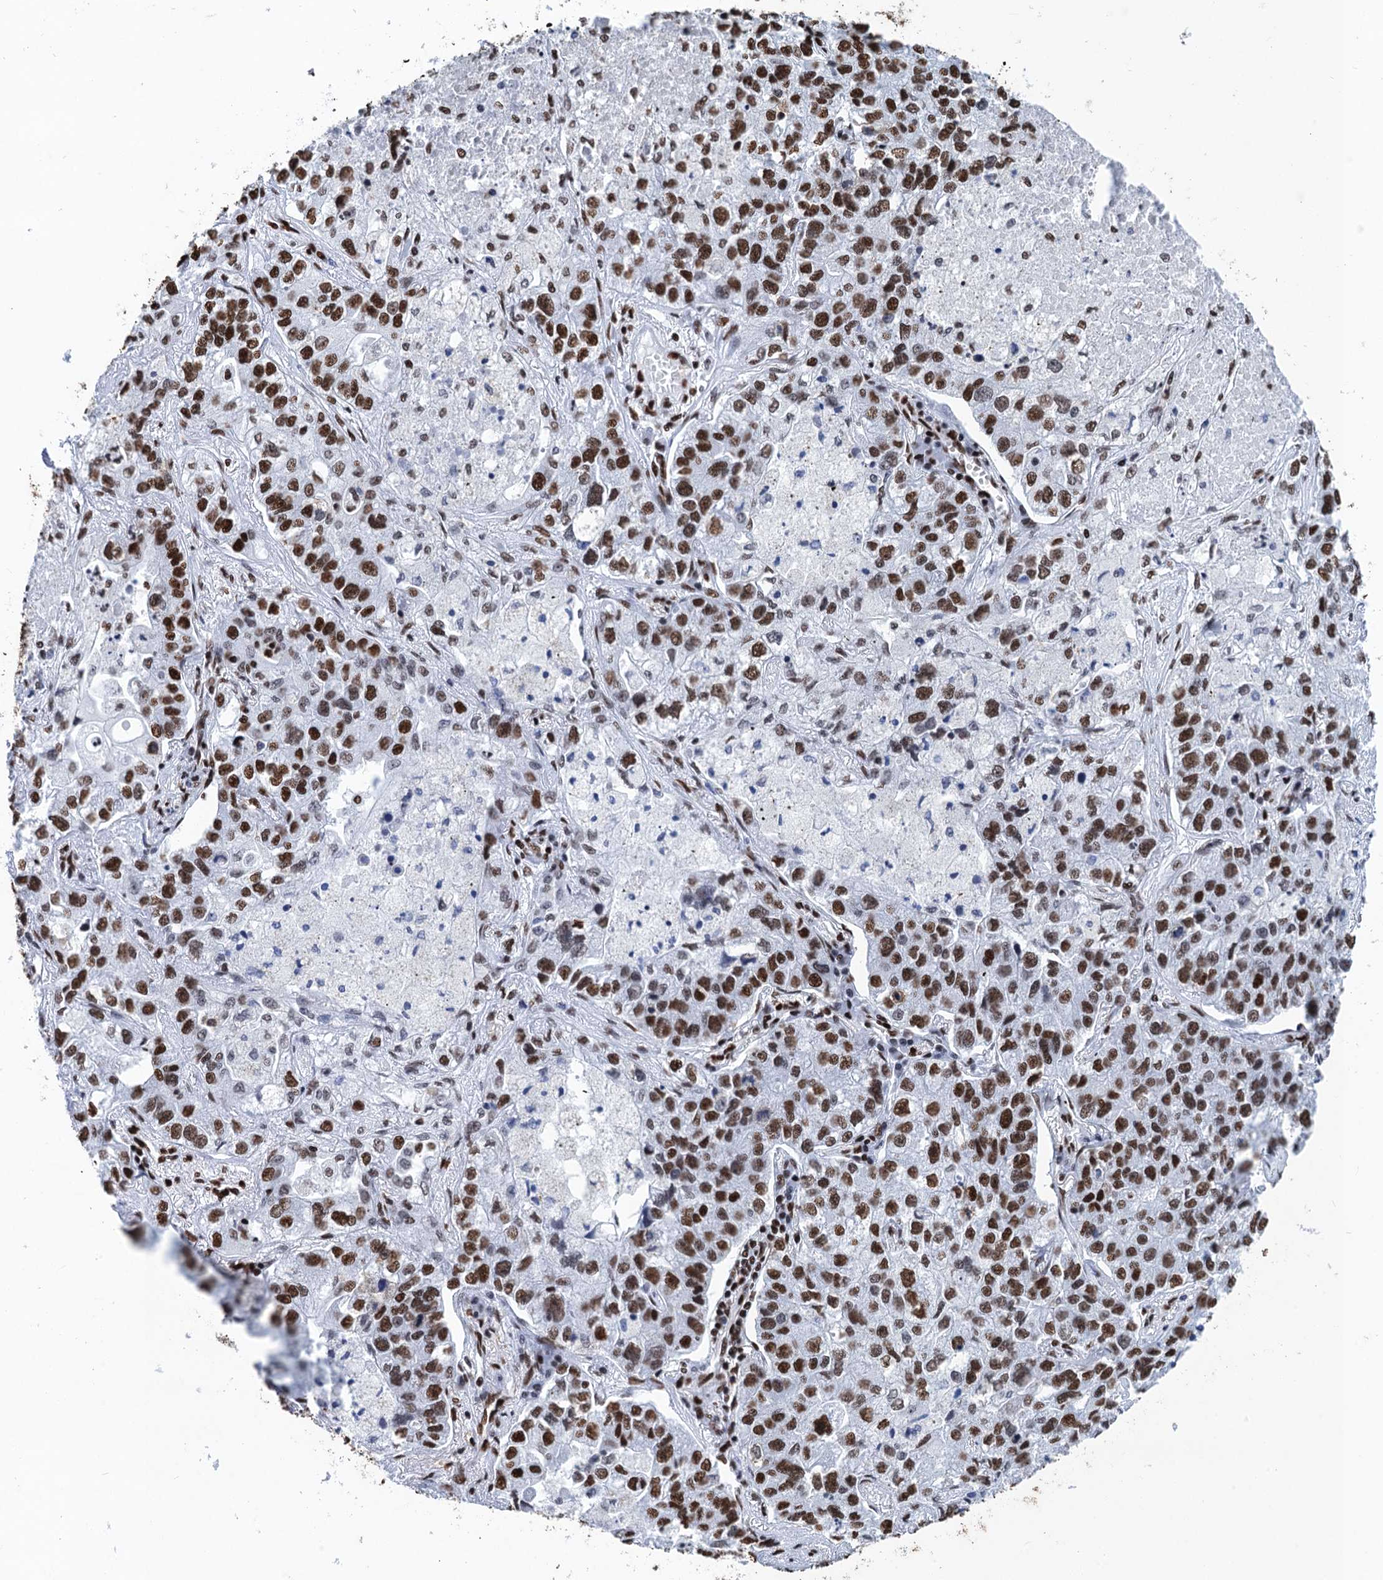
{"staining": {"intensity": "strong", "quantity": ">75%", "location": "nuclear"}, "tissue": "lung cancer", "cell_type": "Tumor cells", "image_type": "cancer", "snomed": [{"axis": "morphology", "description": "Adenocarcinoma, NOS"}, {"axis": "topography", "description": "Lung"}], "caption": "Tumor cells exhibit strong nuclear positivity in approximately >75% of cells in lung adenocarcinoma.", "gene": "UBA2", "patient": {"sex": "male", "age": 49}}